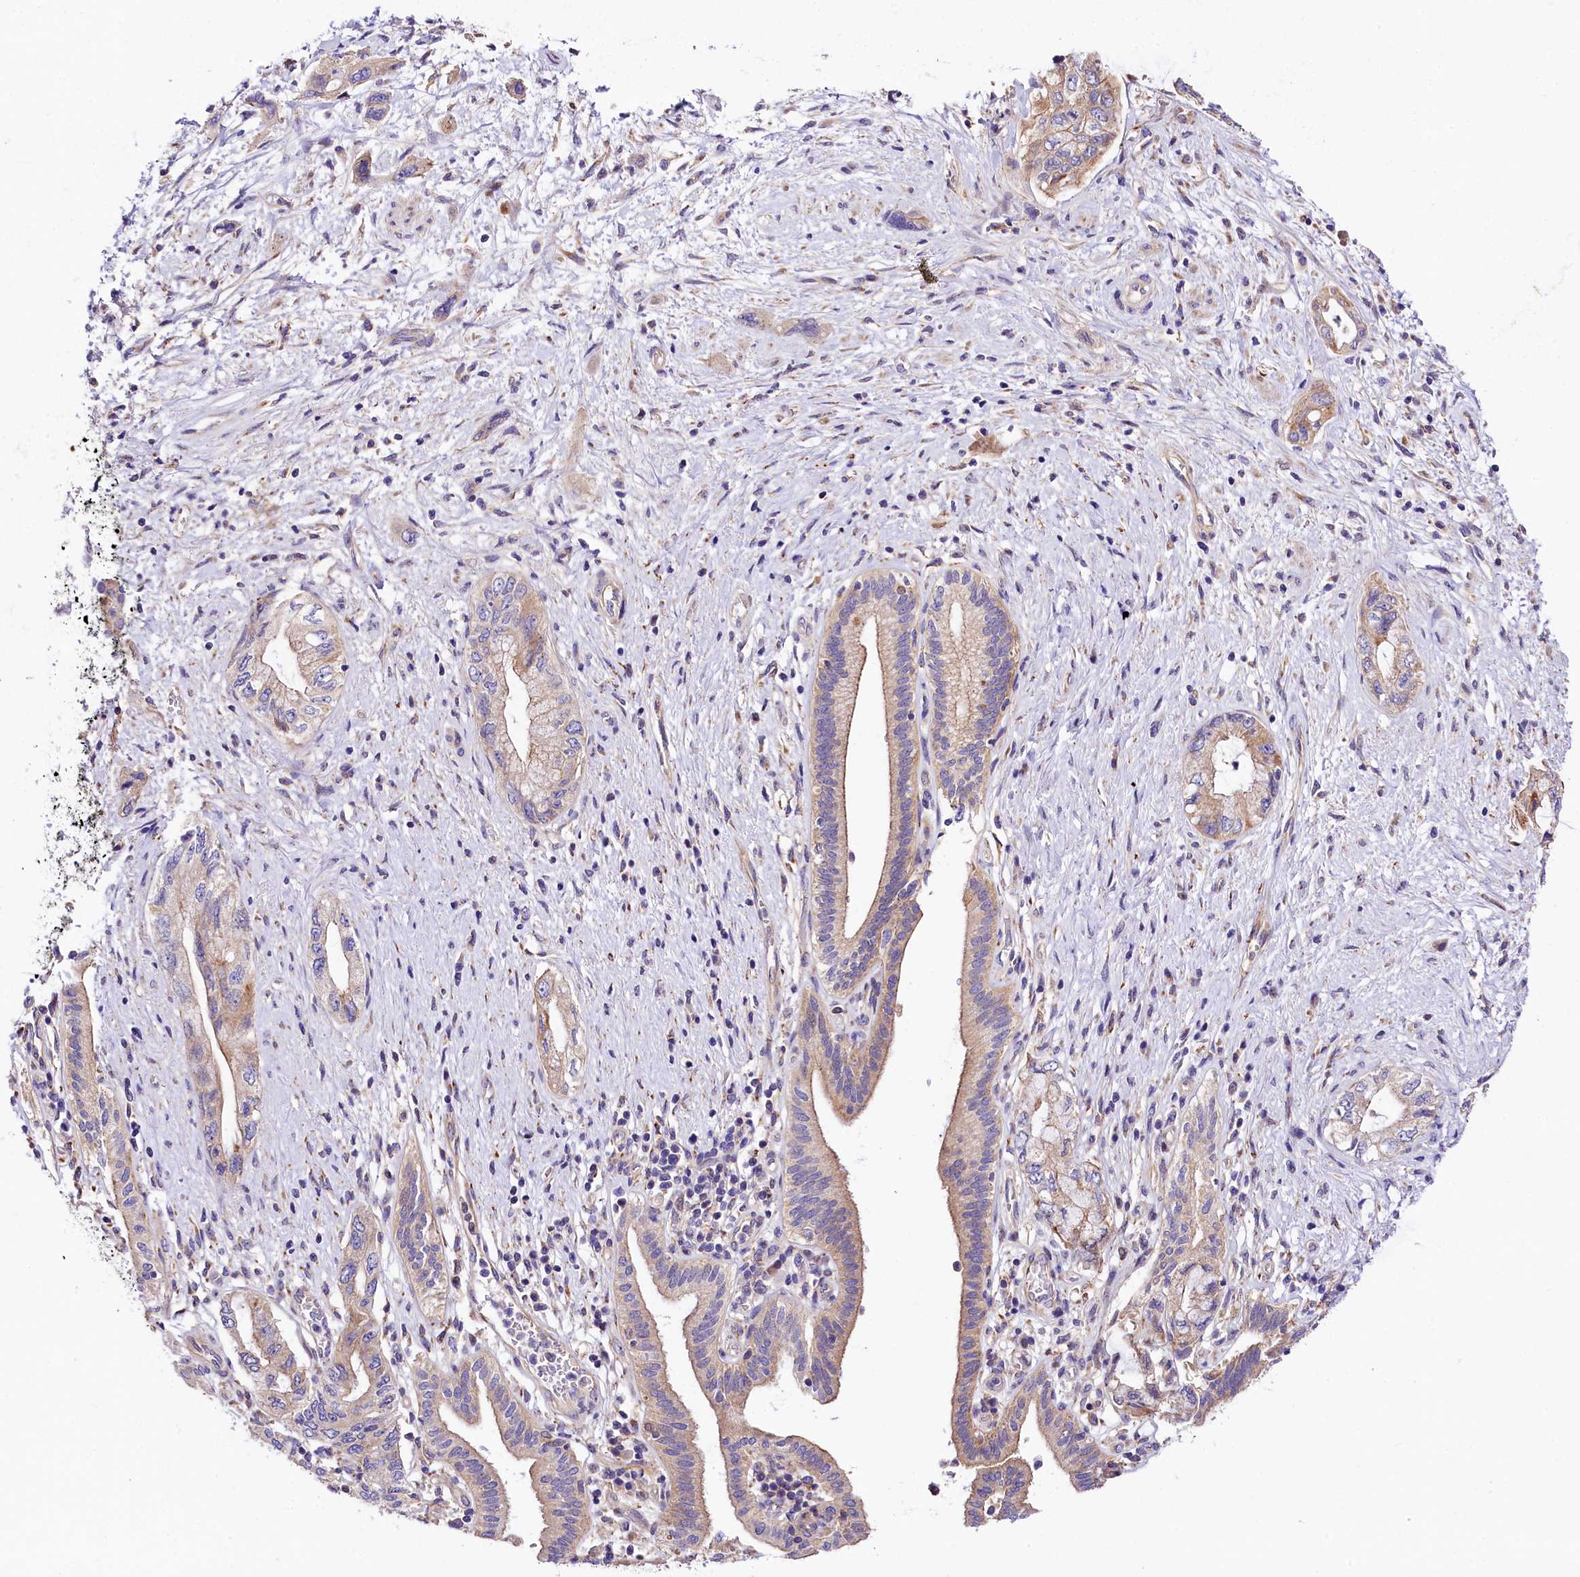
{"staining": {"intensity": "weak", "quantity": "<25%", "location": "cytoplasmic/membranous"}, "tissue": "pancreatic cancer", "cell_type": "Tumor cells", "image_type": "cancer", "snomed": [{"axis": "morphology", "description": "Adenocarcinoma, NOS"}, {"axis": "topography", "description": "Pancreas"}], "caption": "The image shows no significant positivity in tumor cells of adenocarcinoma (pancreatic). (DAB IHC visualized using brightfield microscopy, high magnification).", "gene": "ARMC6", "patient": {"sex": "female", "age": 73}}